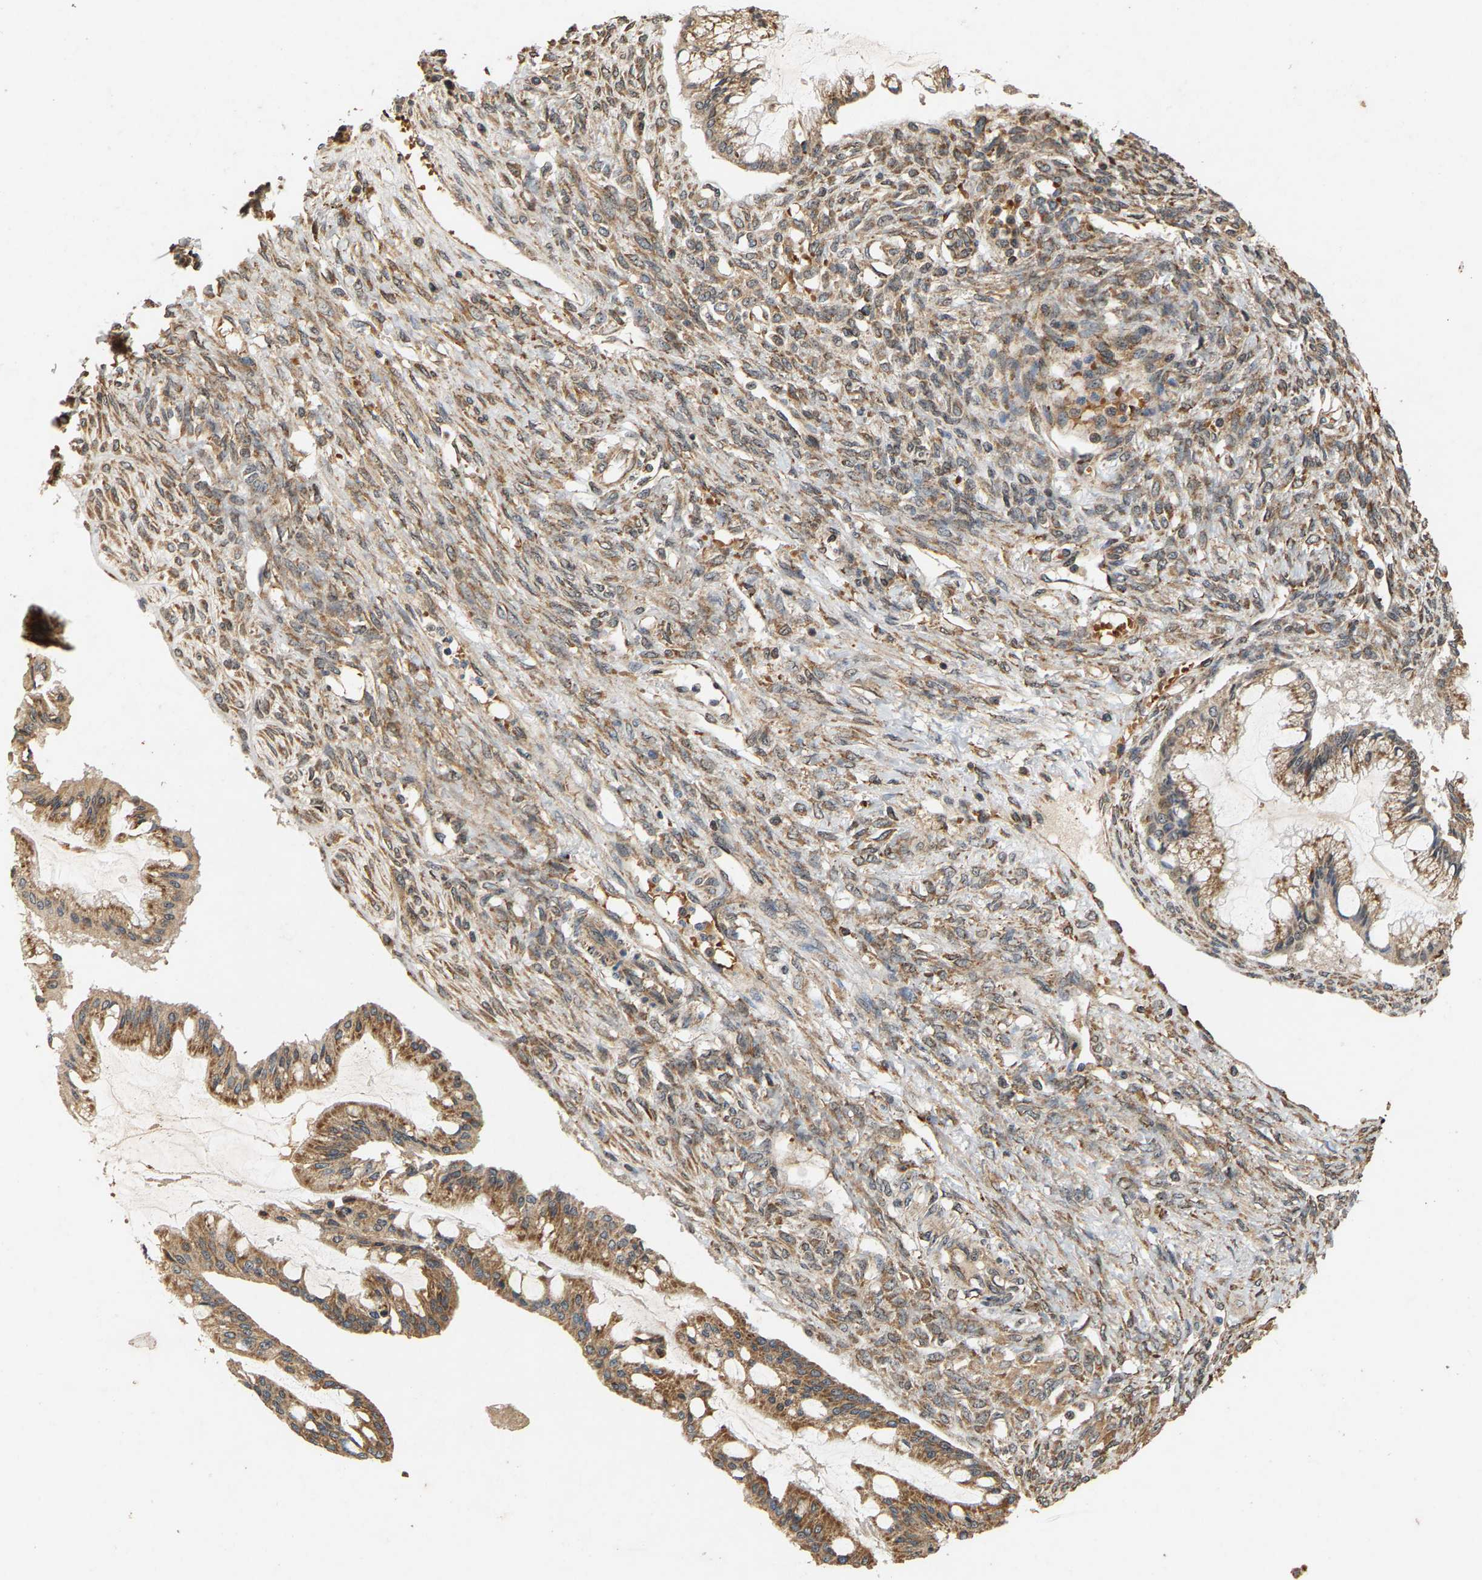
{"staining": {"intensity": "moderate", "quantity": ">75%", "location": "cytoplasmic/membranous"}, "tissue": "ovarian cancer", "cell_type": "Tumor cells", "image_type": "cancer", "snomed": [{"axis": "morphology", "description": "Cystadenocarcinoma, mucinous, NOS"}, {"axis": "topography", "description": "Ovary"}], "caption": "Mucinous cystadenocarcinoma (ovarian) stained with a brown dye shows moderate cytoplasmic/membranous positive staining in approximately >75% of tumor cells.", "gene": "CIDEC", "patient": {"sex": "female", "age": 73}}